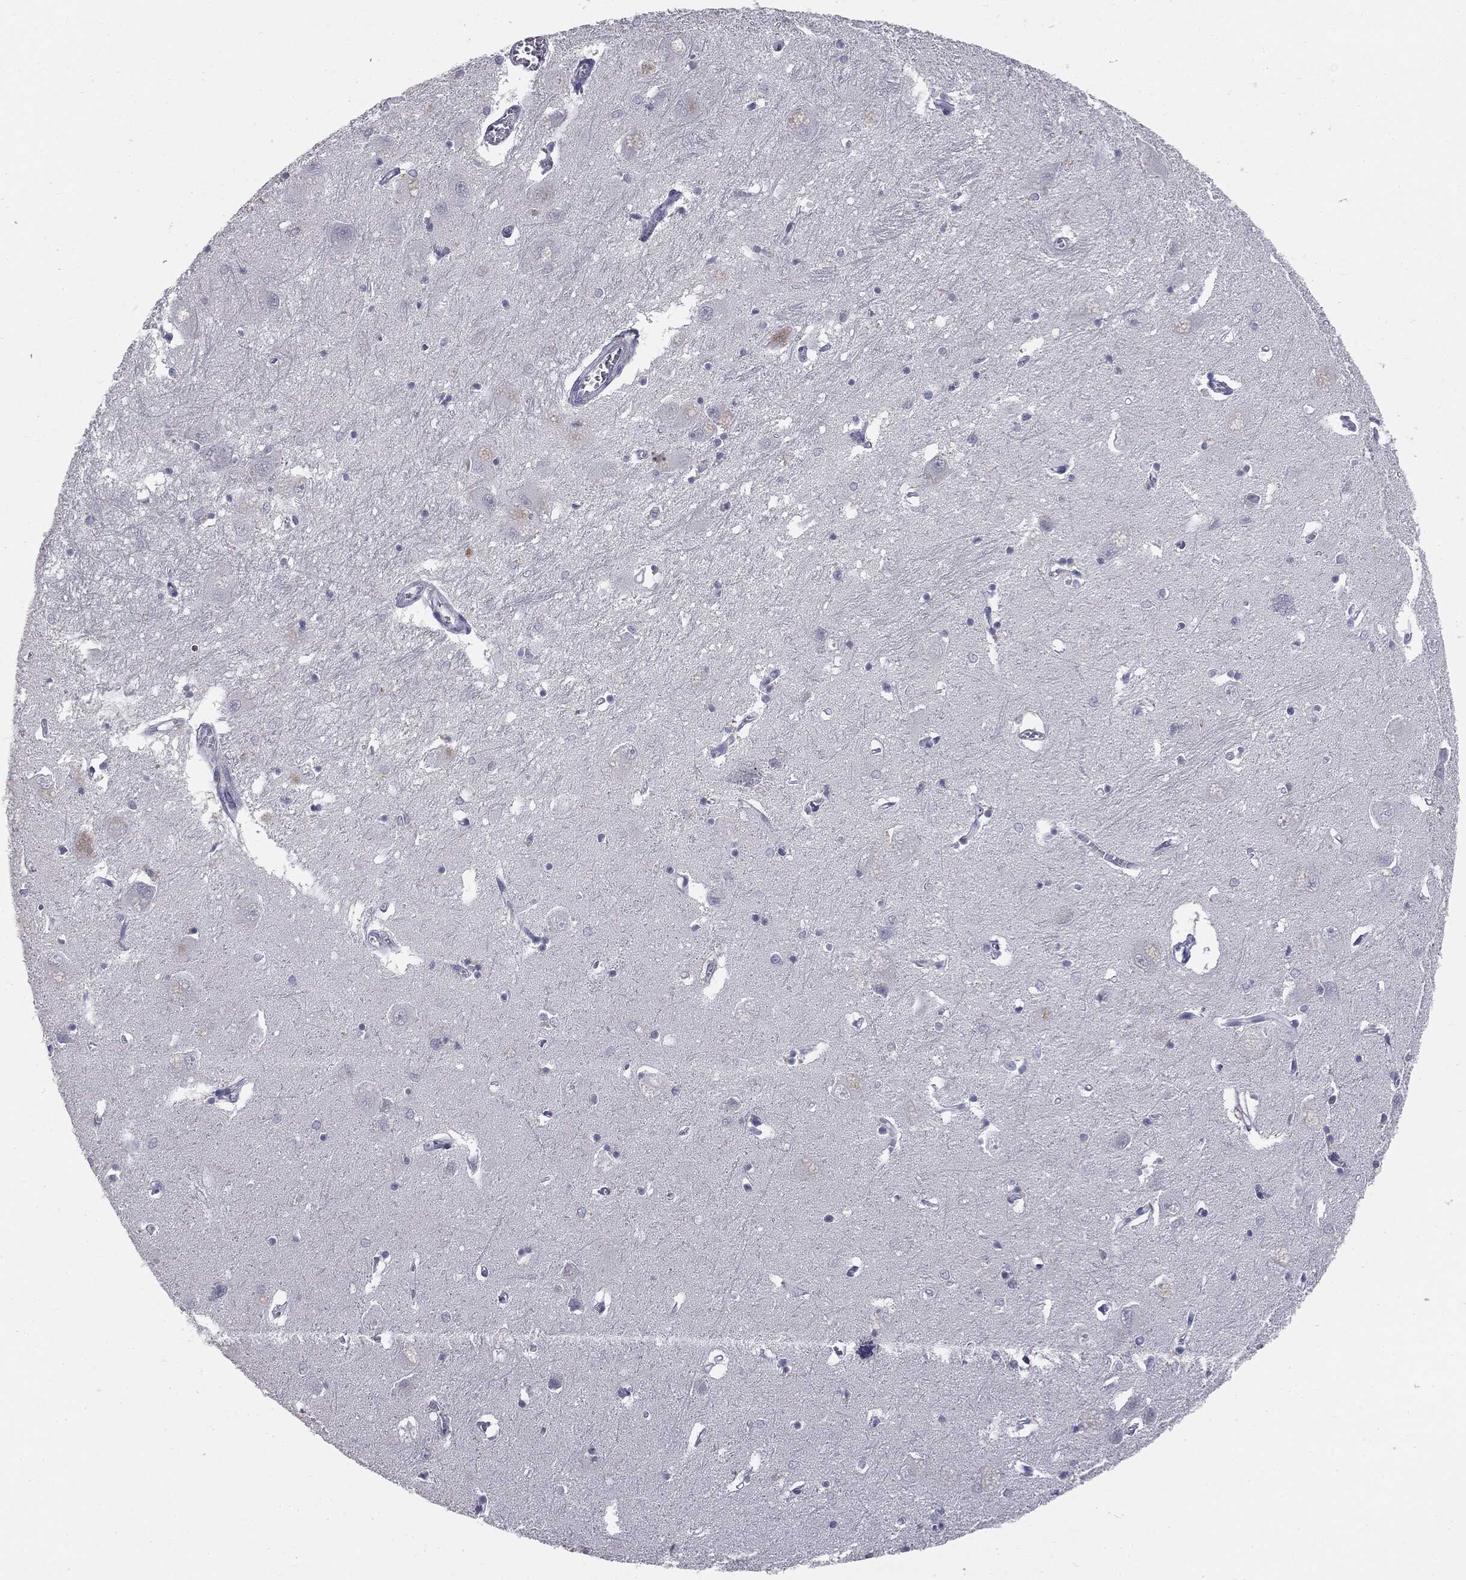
{"staining": {"intensity": "negative", "quantity": "none", "location": "none"}, "tissue": "caudate", "cell_type": "Glial cells", "image_type": "normal", "snomed": [{"axis": "morphology", "description": "Normal tissue, NOS"}, {"axis": "topography", "description": "Lateral ventricle wall"}], "caption": "An immunohistochemistry (IHC) photomicrograph of benign caudate is shown. There is no staining in glial cells of caudate. The staining is performed using DAB brown chromogen with nuclei counter-stained in using hematoxylin.", "gene": "MUC1", "patient": {"sex": "male", "age": 54}}